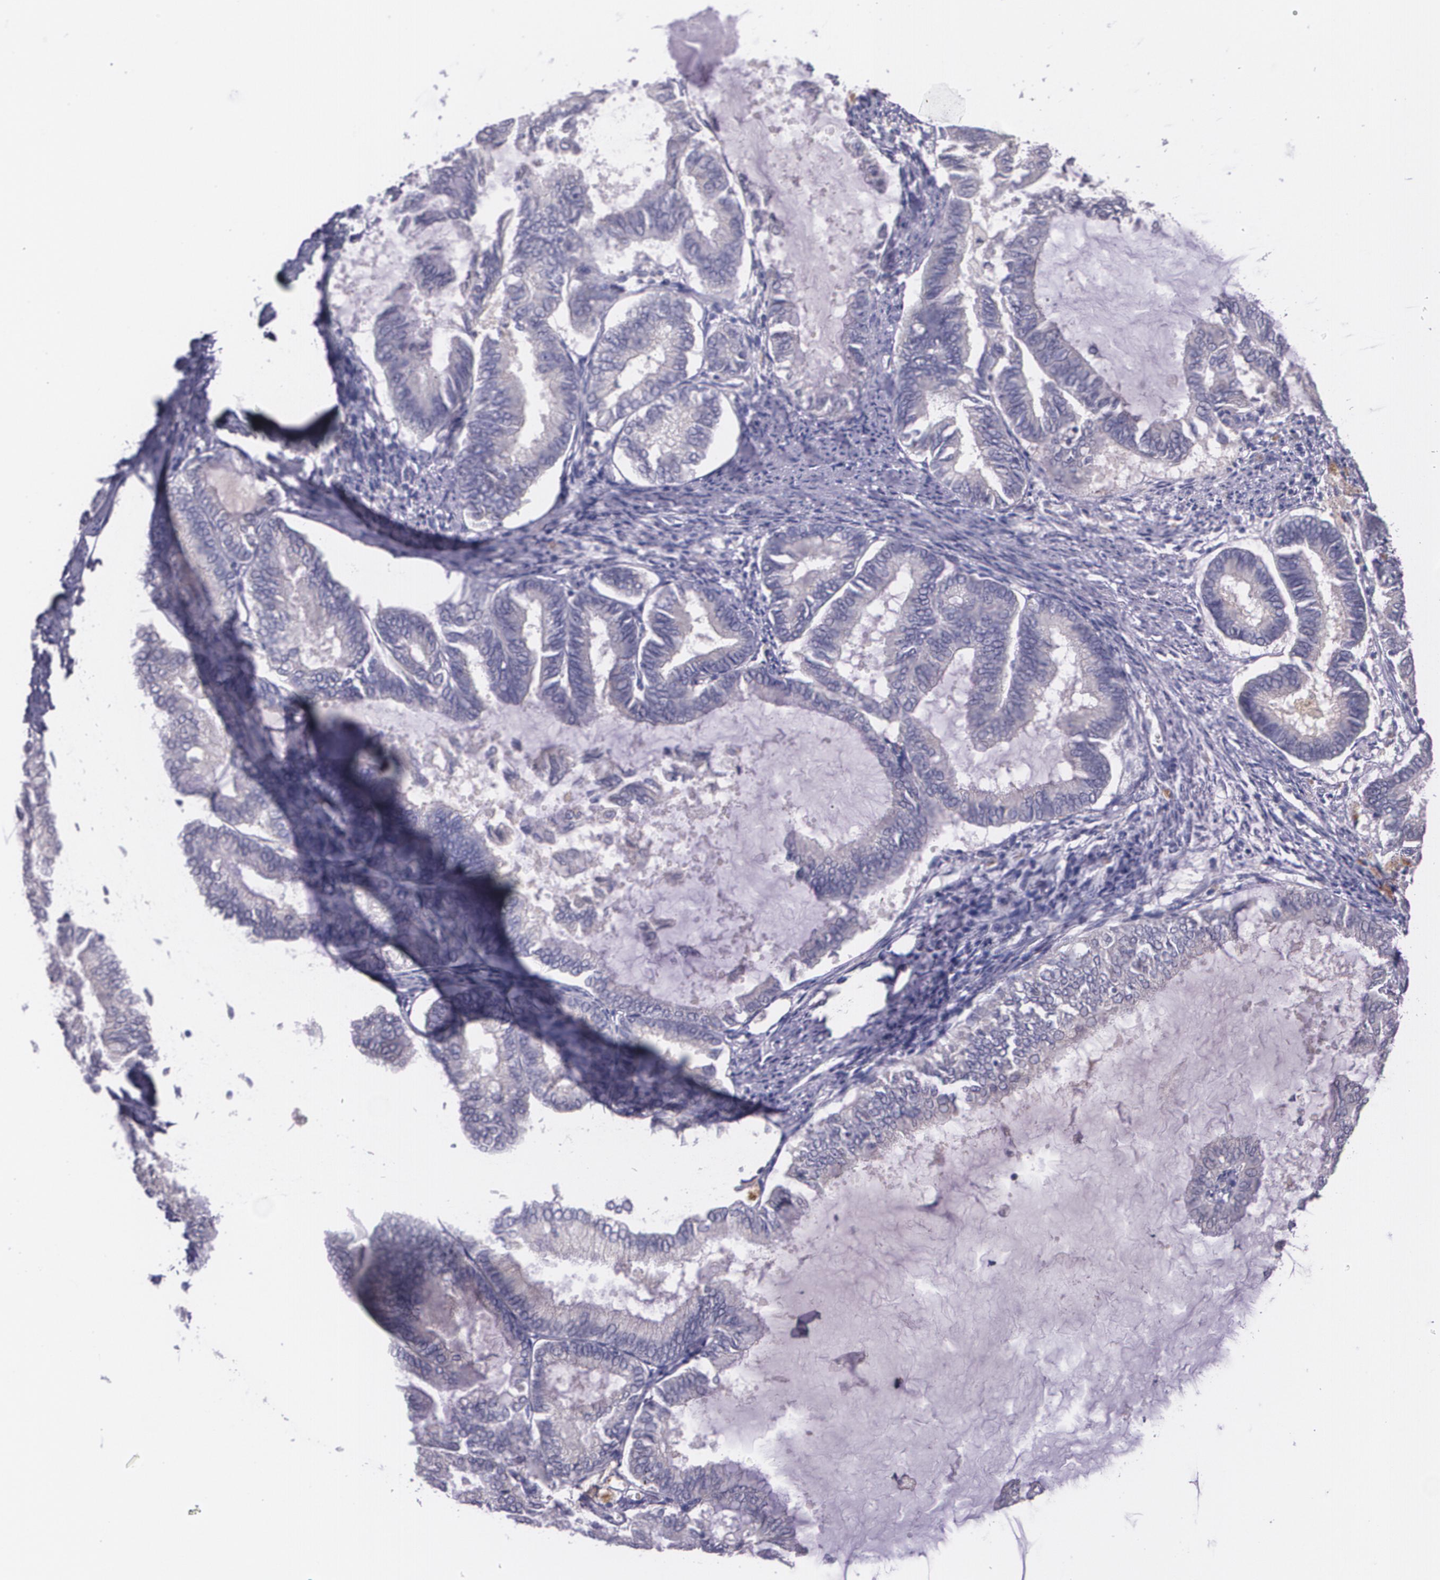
{"staining": {"intensity": "weak", "quantity": "<25%", "location": "cytoplasmic/membranous"}, "tissue": "endometrial cancer", "cell_type": "Tumor cells", "image_type": "cancer", "snomed": [{"axis": "morphology", "description": "Adenocarcinoma, NOS"}, {"axis": "topography", "description": "Endometrium"}], "caption": "An immunohistochemistry histopathology image of endometrial adenocarcinoma is shown. There is no staining in tumor cells of endometrial adenocarcinoma.", "gene": "TM4SF1", "patient": {"sex": "female", "age": 86}}